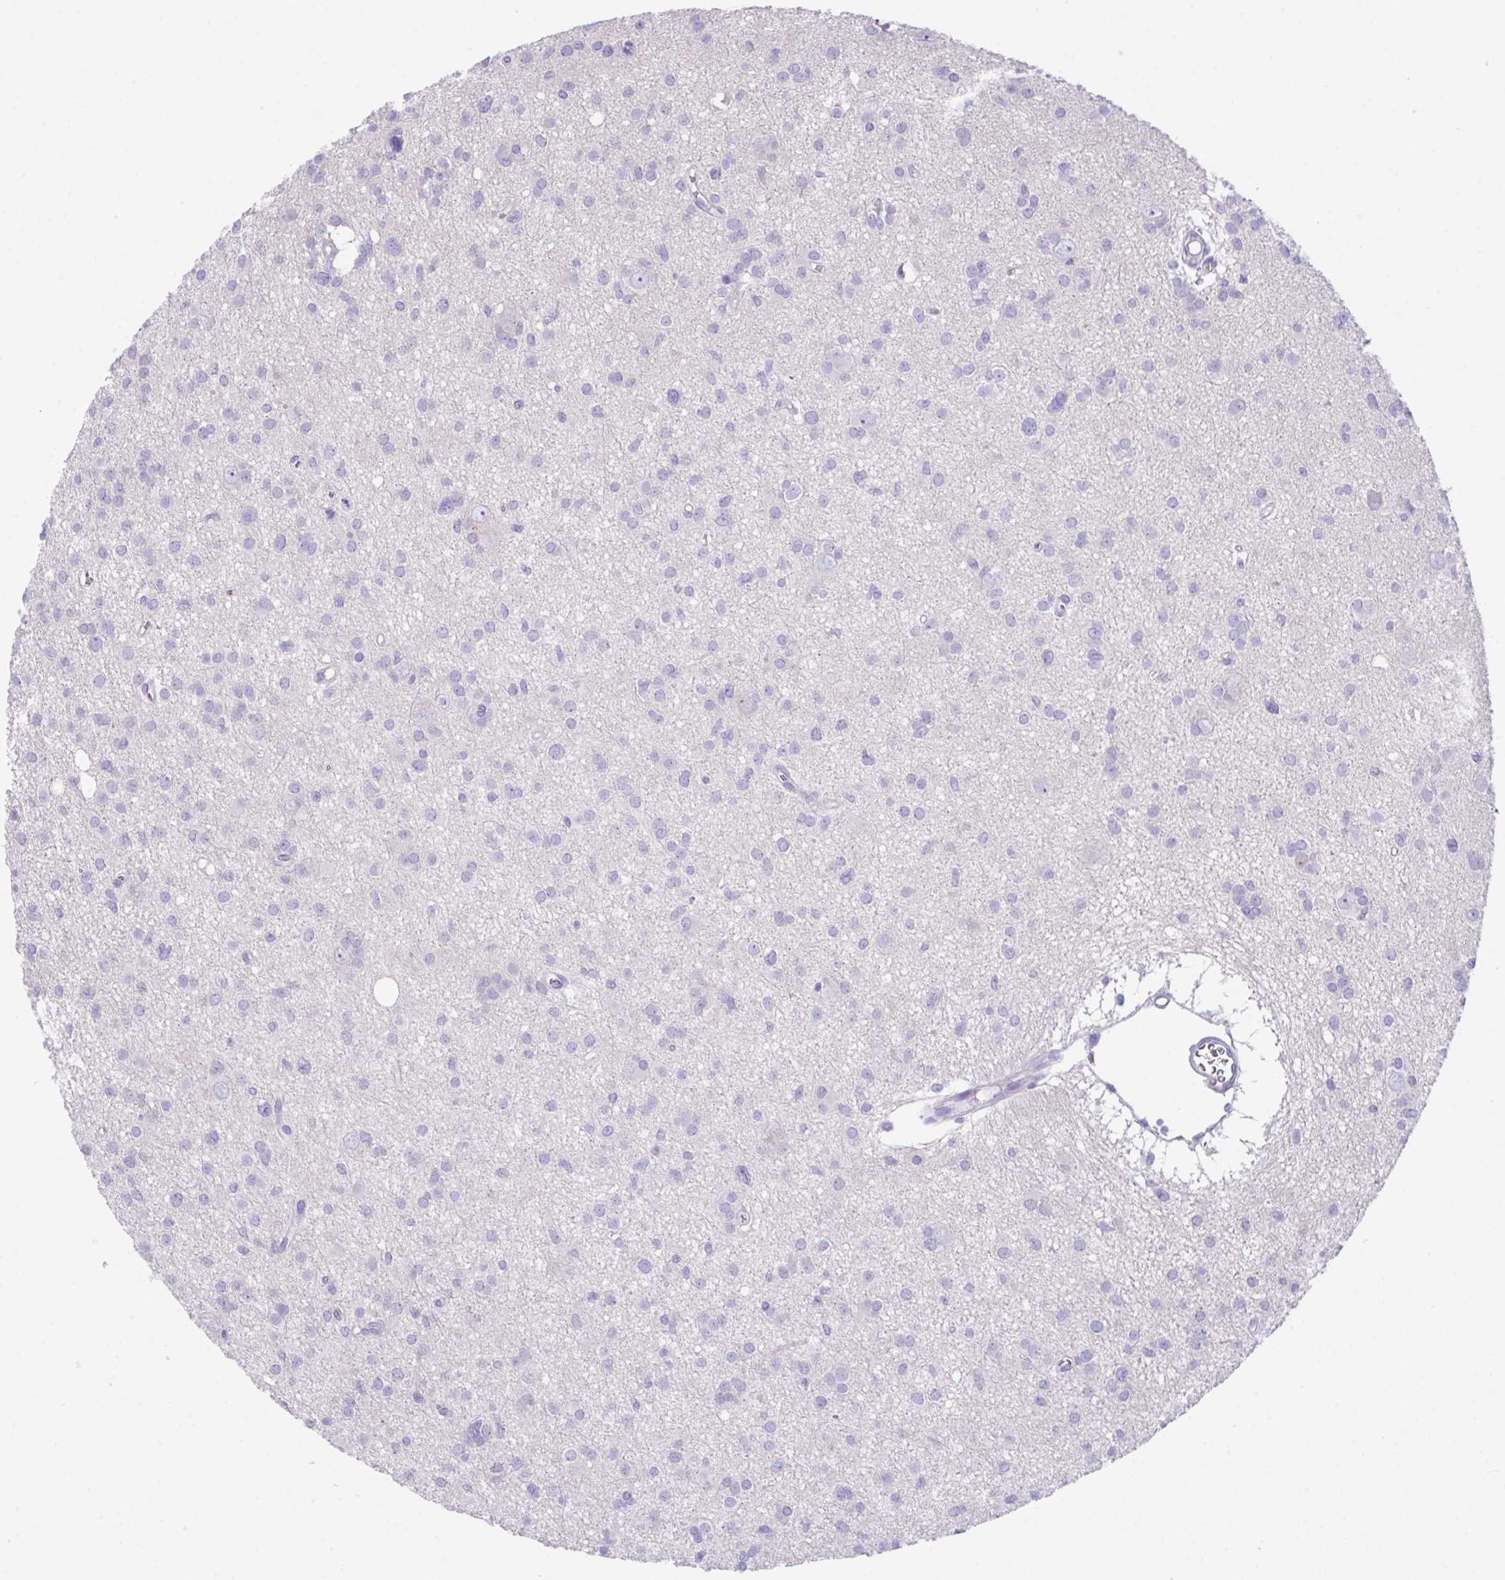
{"staining": {"intensity": "negative", "quantity": "none", "location": "none"}, "tissue": "glioma", "cell_type": "Tumor cells", "image_type": "cancer", "snomed": [{"axis": "morphology", "description": "Glioma, malignant, High grade"}, {"axis": "topography", "description": "Brain"}], "caption": "Immunohistochemical staining of high-grade glioma (malignant) shows no significant staining in tumor cells. (DAB immunohistochemistry (IHC) visualized using brightfield microscopy, high magnification).", "gene": "SLC16A6", "patient": {"sex": "male", "age": 23}}